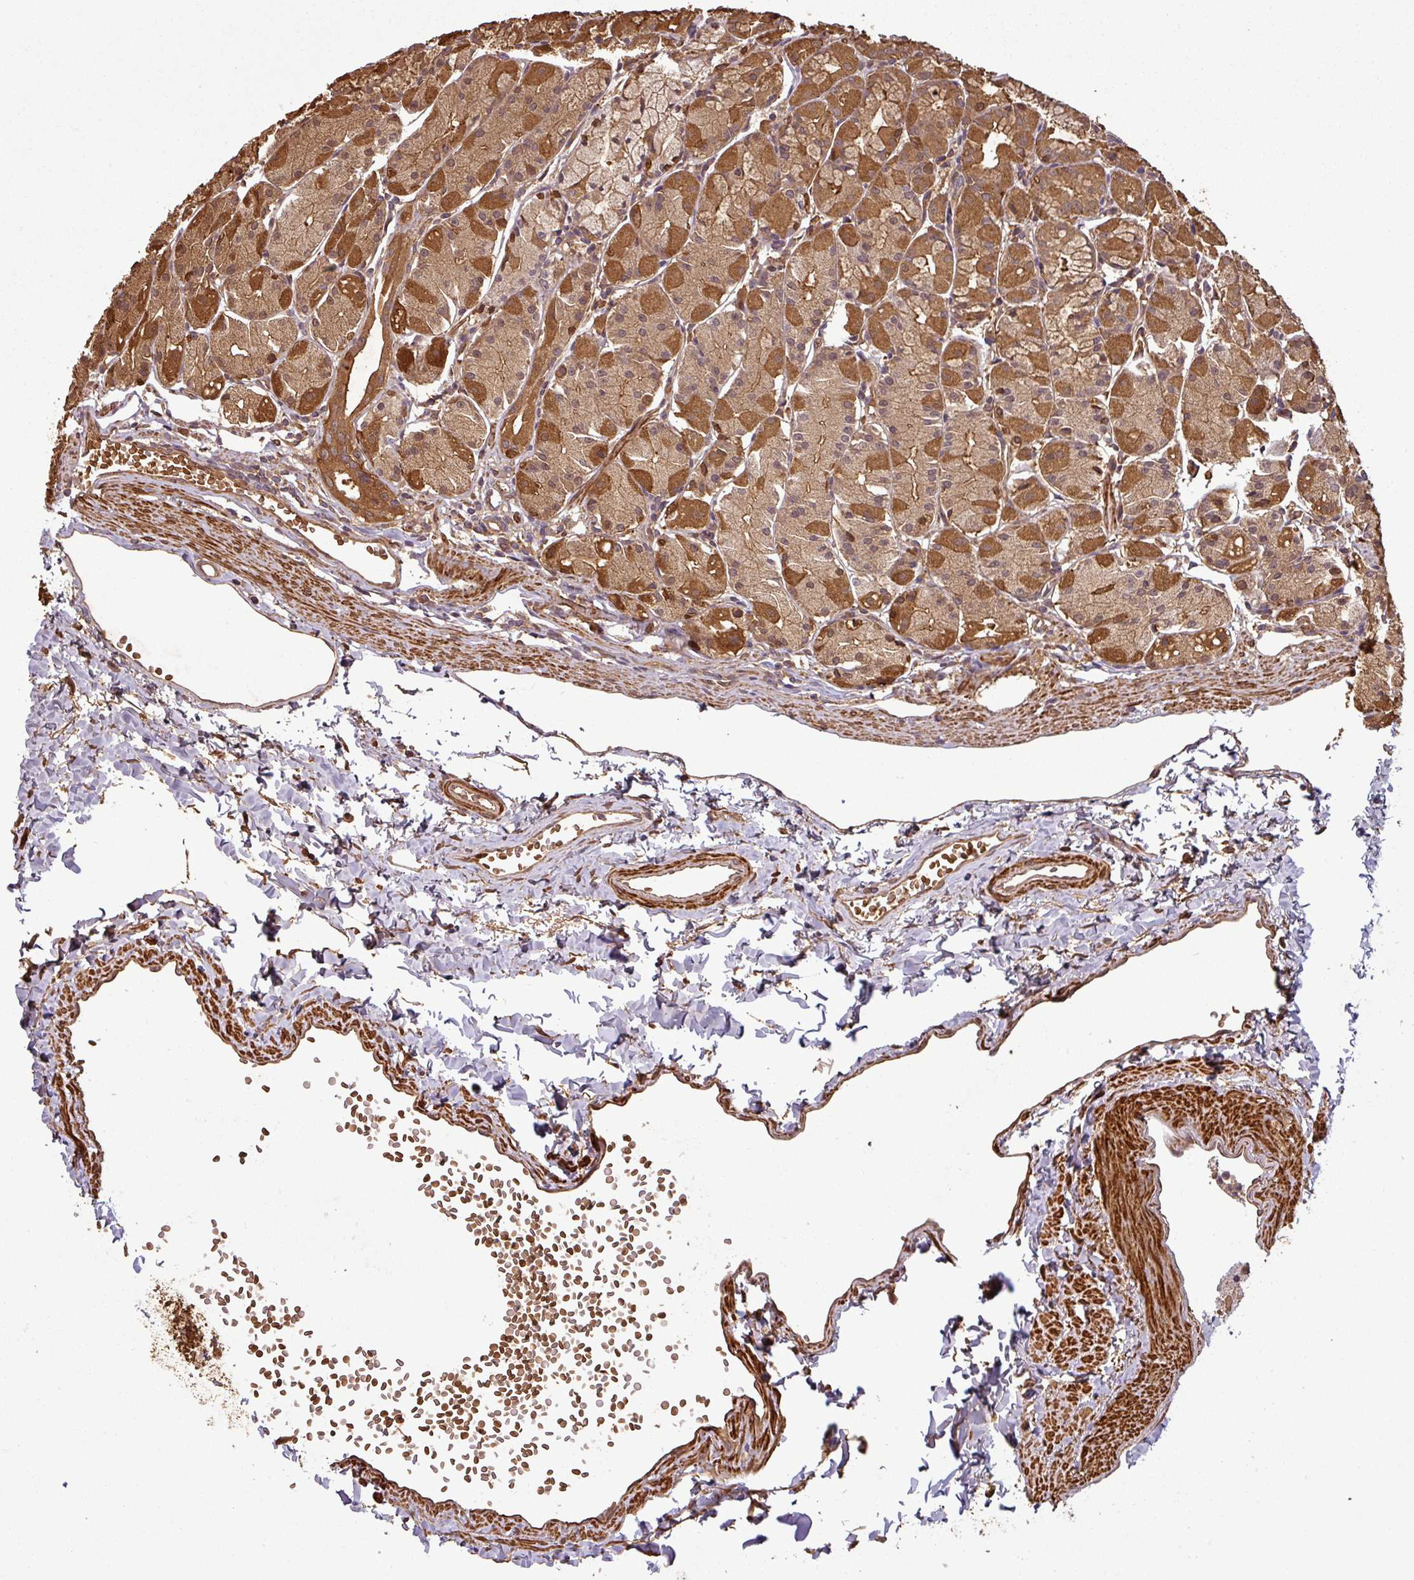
{"staining": {"intensity": "strong", "quantity": "25%-75%", "location": "cytoplasmic/membranous"}, "tissue": "stomach", "cell_type": "Glandular cells", "image_type": "normal", "snomed": [{"axis": "morphology", "description": "Normal tissue, NOS"}, {"axis": "topography", "description": "Stomach, upper"}], "caption": "Protein staining reveals strong cytoplasmic/membranous positivity in approximately 25%-75% of glandular cells in benign stomach.", "gene": "MAP3K6", "patient": {"sex": "male", "age": 47}}